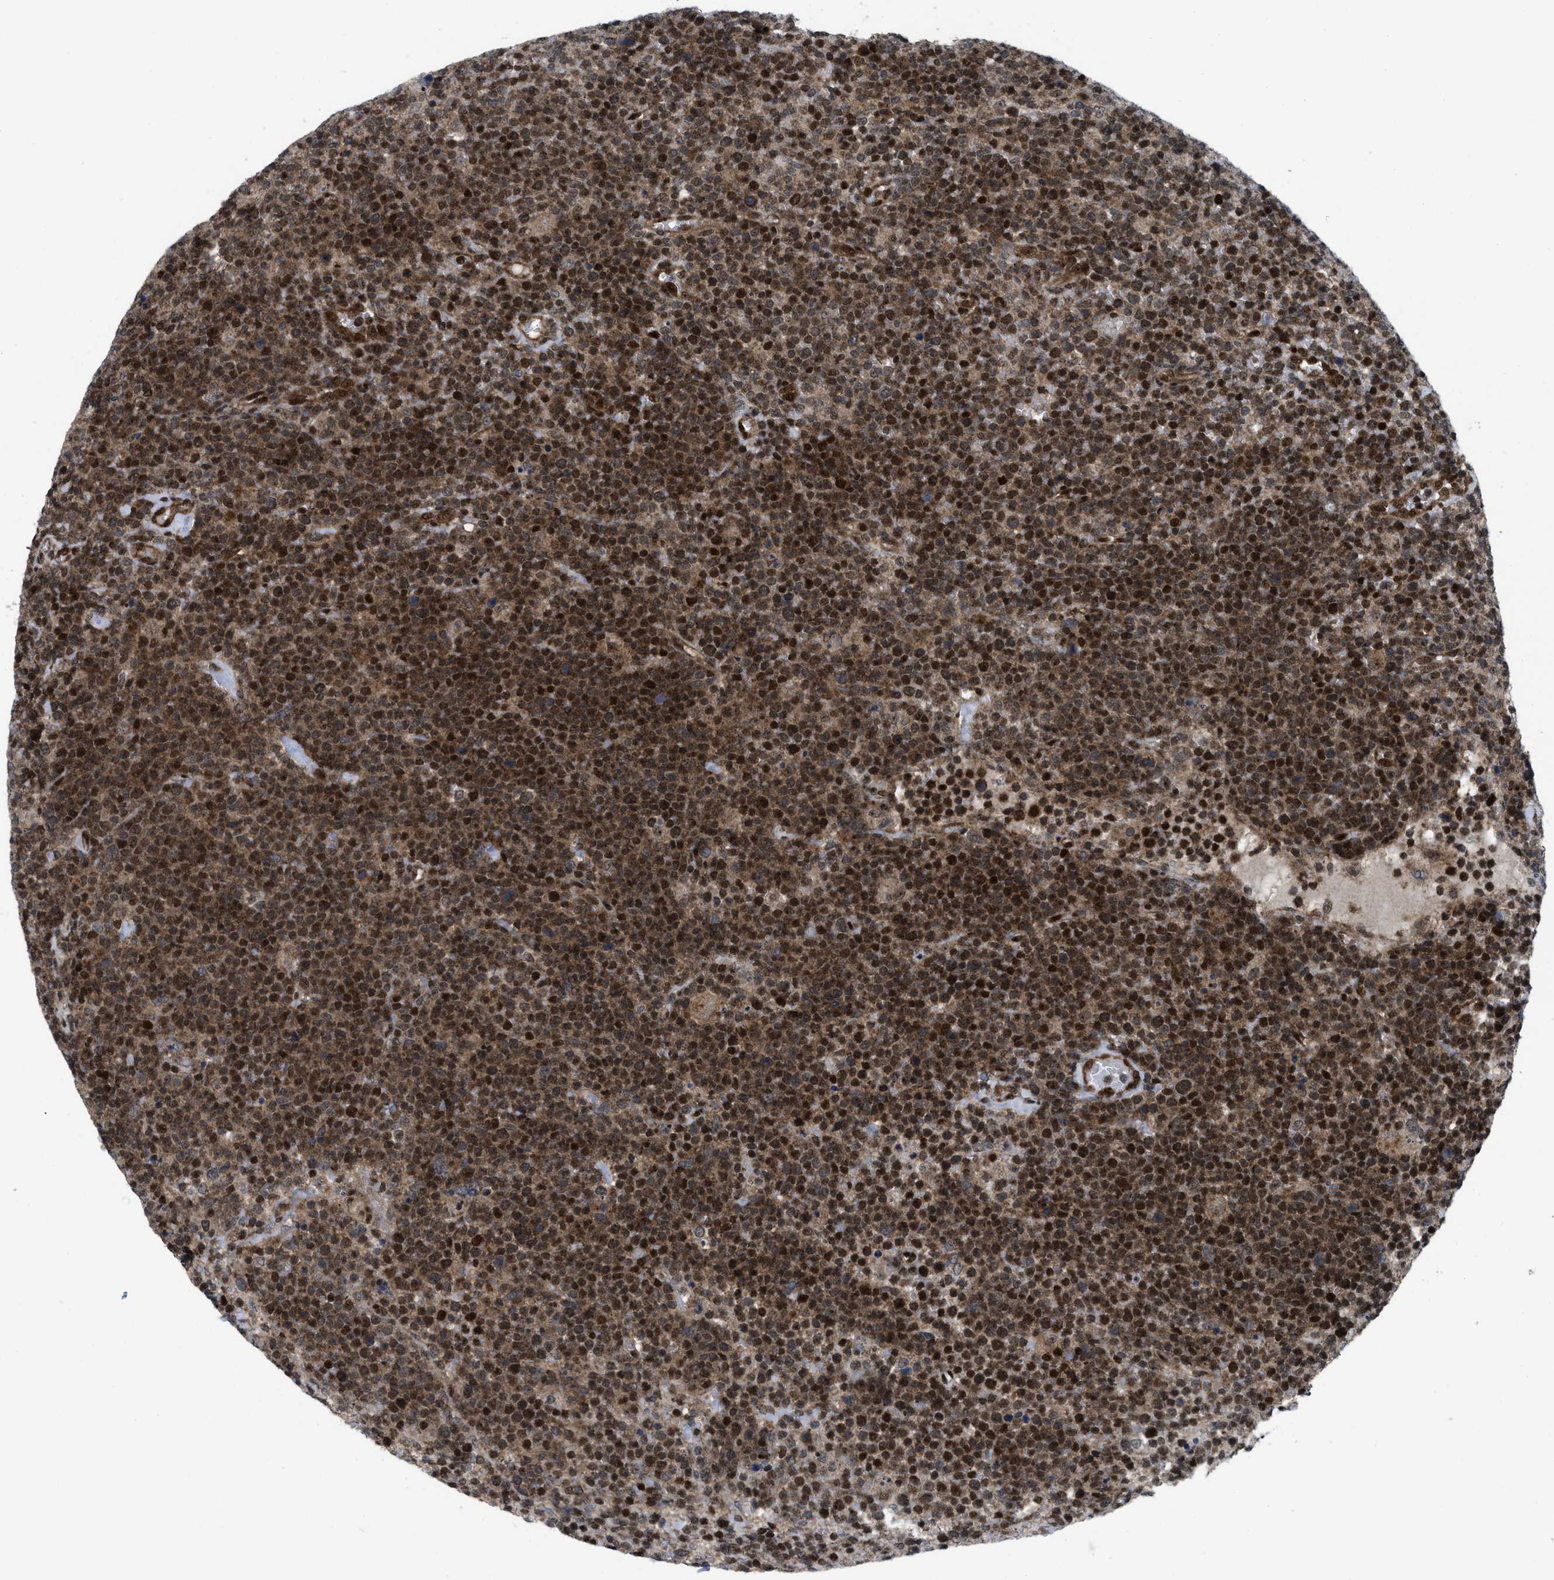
{"staining": {"intensity": "strong", "quantity": ">75%", "location": "nuclear"}, "tissue": "lymphoma", "cell_type": "Tumor cells", "image_type": "cancer", "snomed": [{"axis": "morphology", "description": "Malignant lymphoma, non-Hodgkin's type, High grade"}, {"axis": "topography", "description": "Lymph node"}], "caption": "Immunohistochemistry staining of high-grade malignant lymphoma, non-Hodgkin's type, which reveals high levels of strong nuclear expression in approximately >75% of tumor cells indicating strong nuclear protein staining. The staining was performed using DAB (brown) for protein detection and nuclei were counterstained in hematoxylin (blue).", "gene": "PPP2CB", "patient": {"sex": "male", "age": 61}}